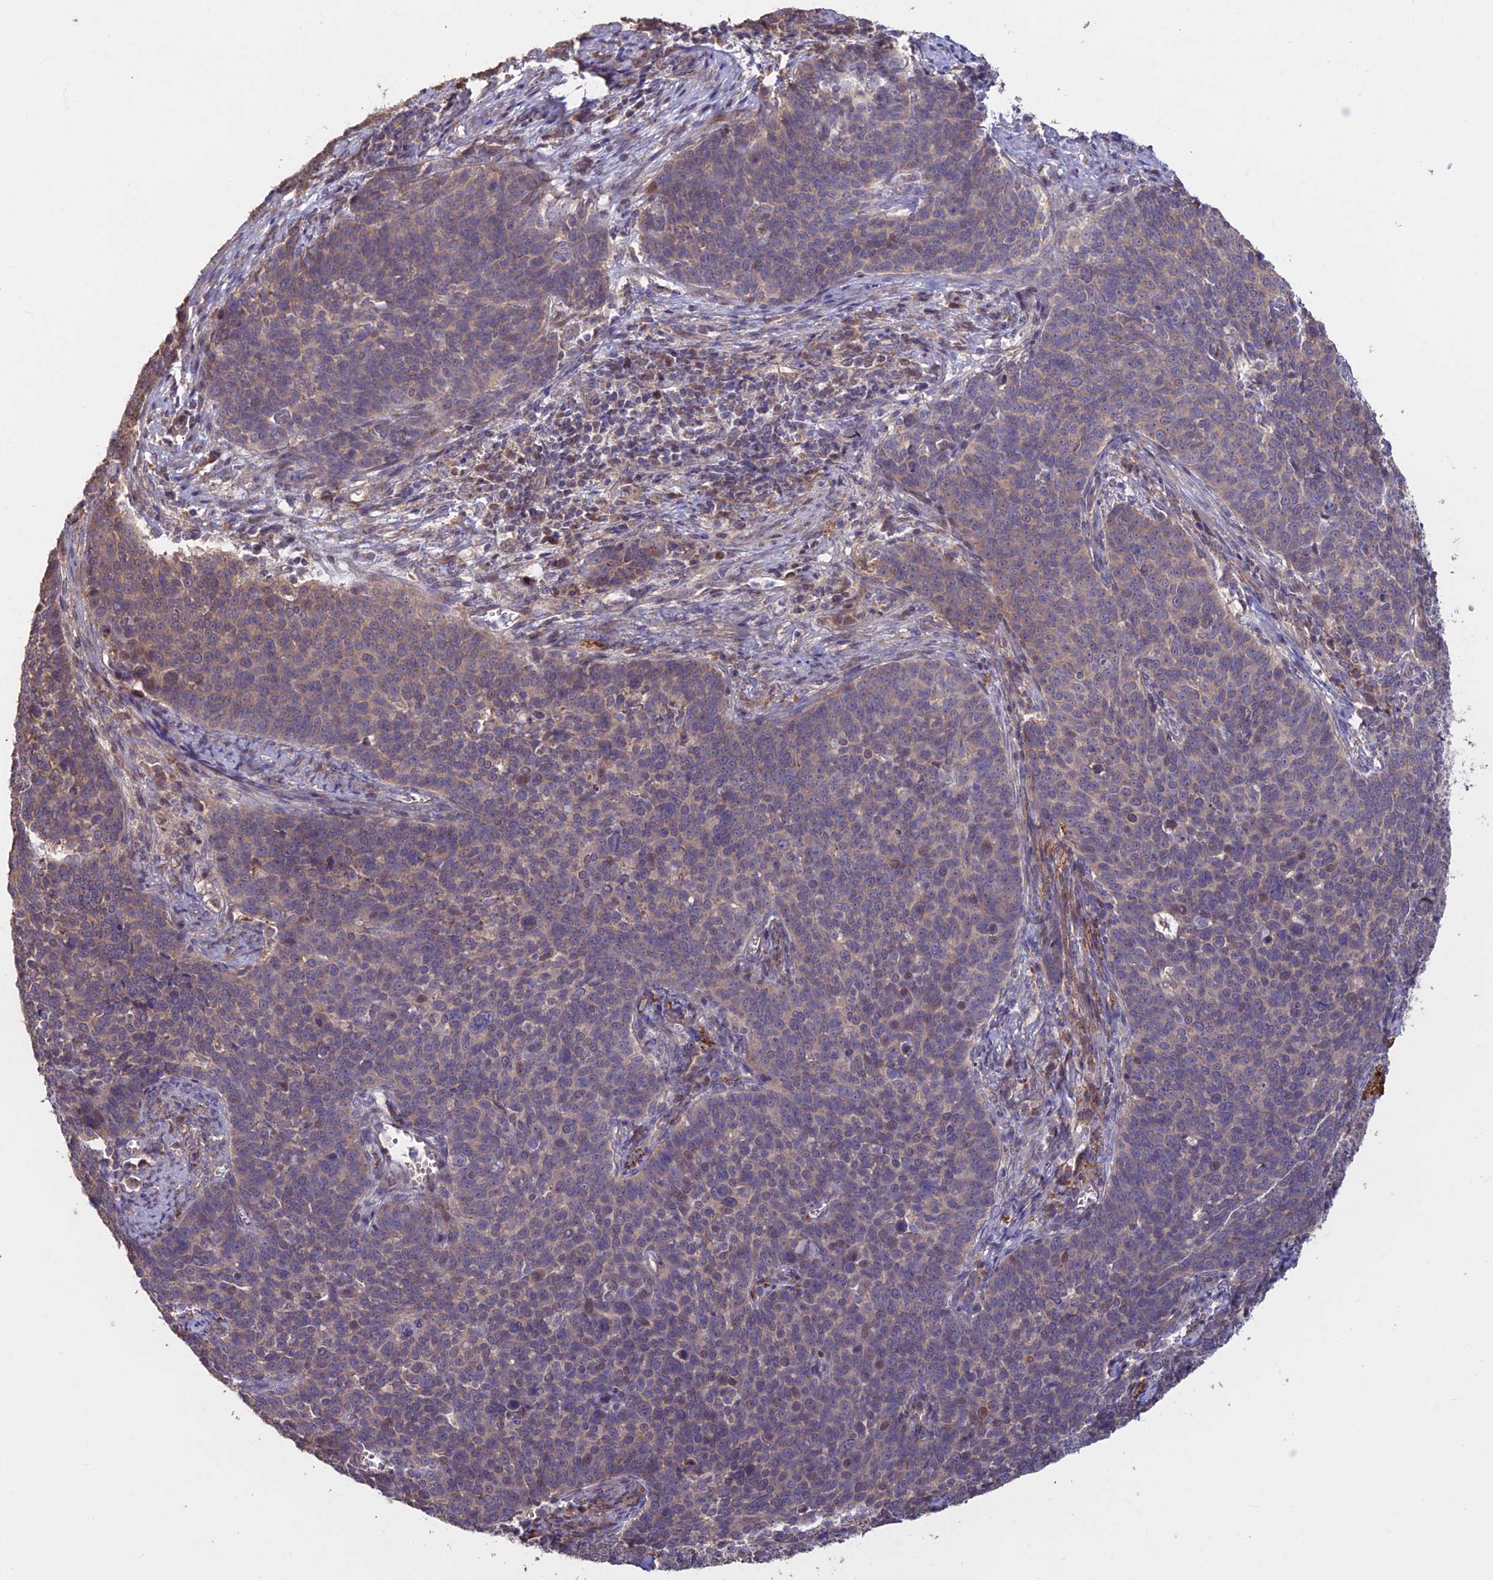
{"staining": {"intensity": "weak", "quantity": "25%-75%", "location": "cytoplasmic/membranous"}, "tissue": "cervical cancer", "cell_type": "Tumor cells", "image_type": "cancer", "snomed": [{"axis": "morphology", "description": "Squamous cell carcinoma, NOS"}, {"axis": "topography", "description": "Cervix"}], "caption": "The histopathology image demonstrates staining of cervical cancer (squamous cell carcinoma), revealing weak cytoplasmic/membranous protein staining (brown color) within tumor cells. (DAB IHC with brightfield microscopy, high magnification).", "gene": "SHISA5", "patient": {"sex": "female", "age": 39}}